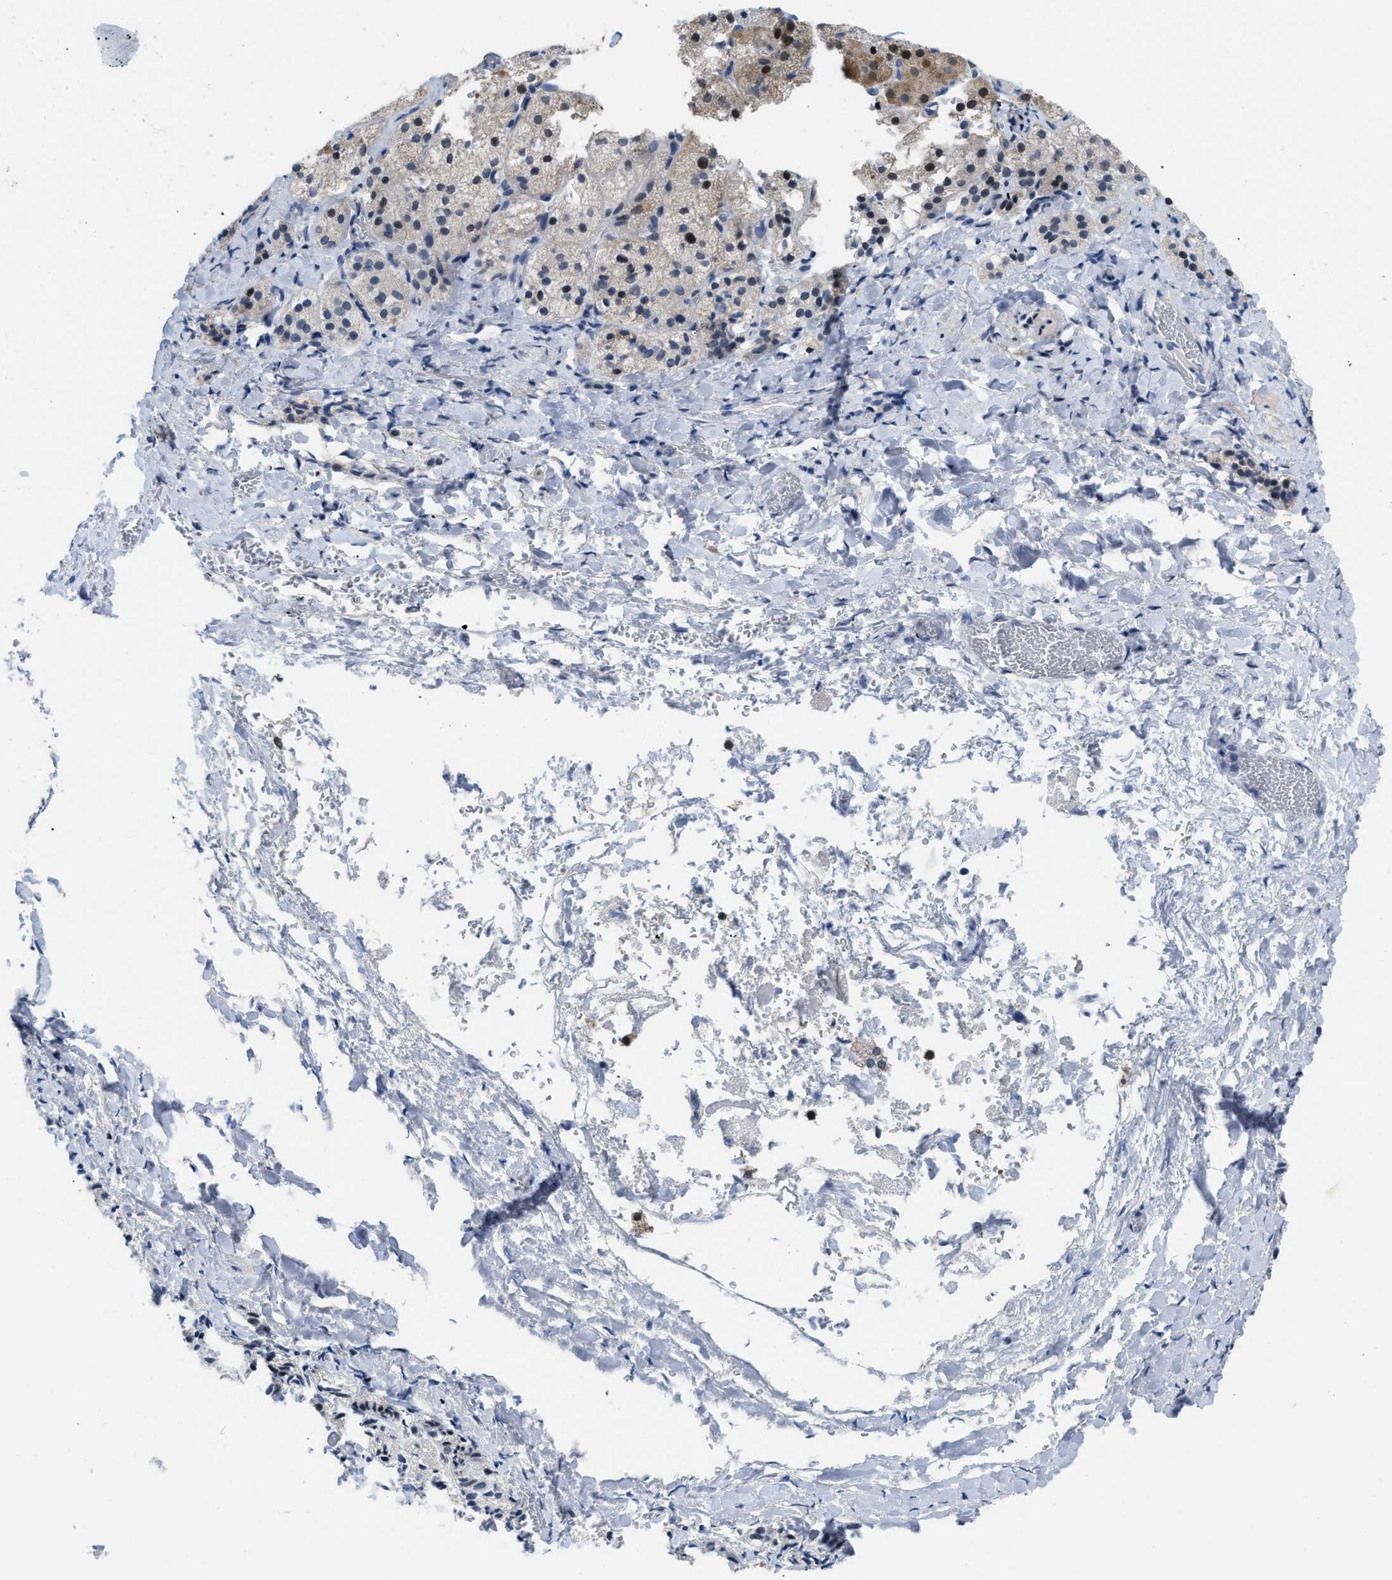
{"staining": {"intensity": "moderate", "quantity": "<25%", "location": "nuclear"}, "tissue": "adrenal gland", "cell_type": "Glandular cells", "image_type": "normal", "snomed": [{"axis": "morphology", "description": "Normal tissue, NOS"}, {"axis": "topography", "description": "Adrenal gland"}], "caption": "Normal adrenal gland exhibits moderate nuclear positivity in approximately <25% of glandular cells, visualized by immunohistochemistry.", "gene": "SETDB1", "patient": {"sex": "female", "age": 44}}